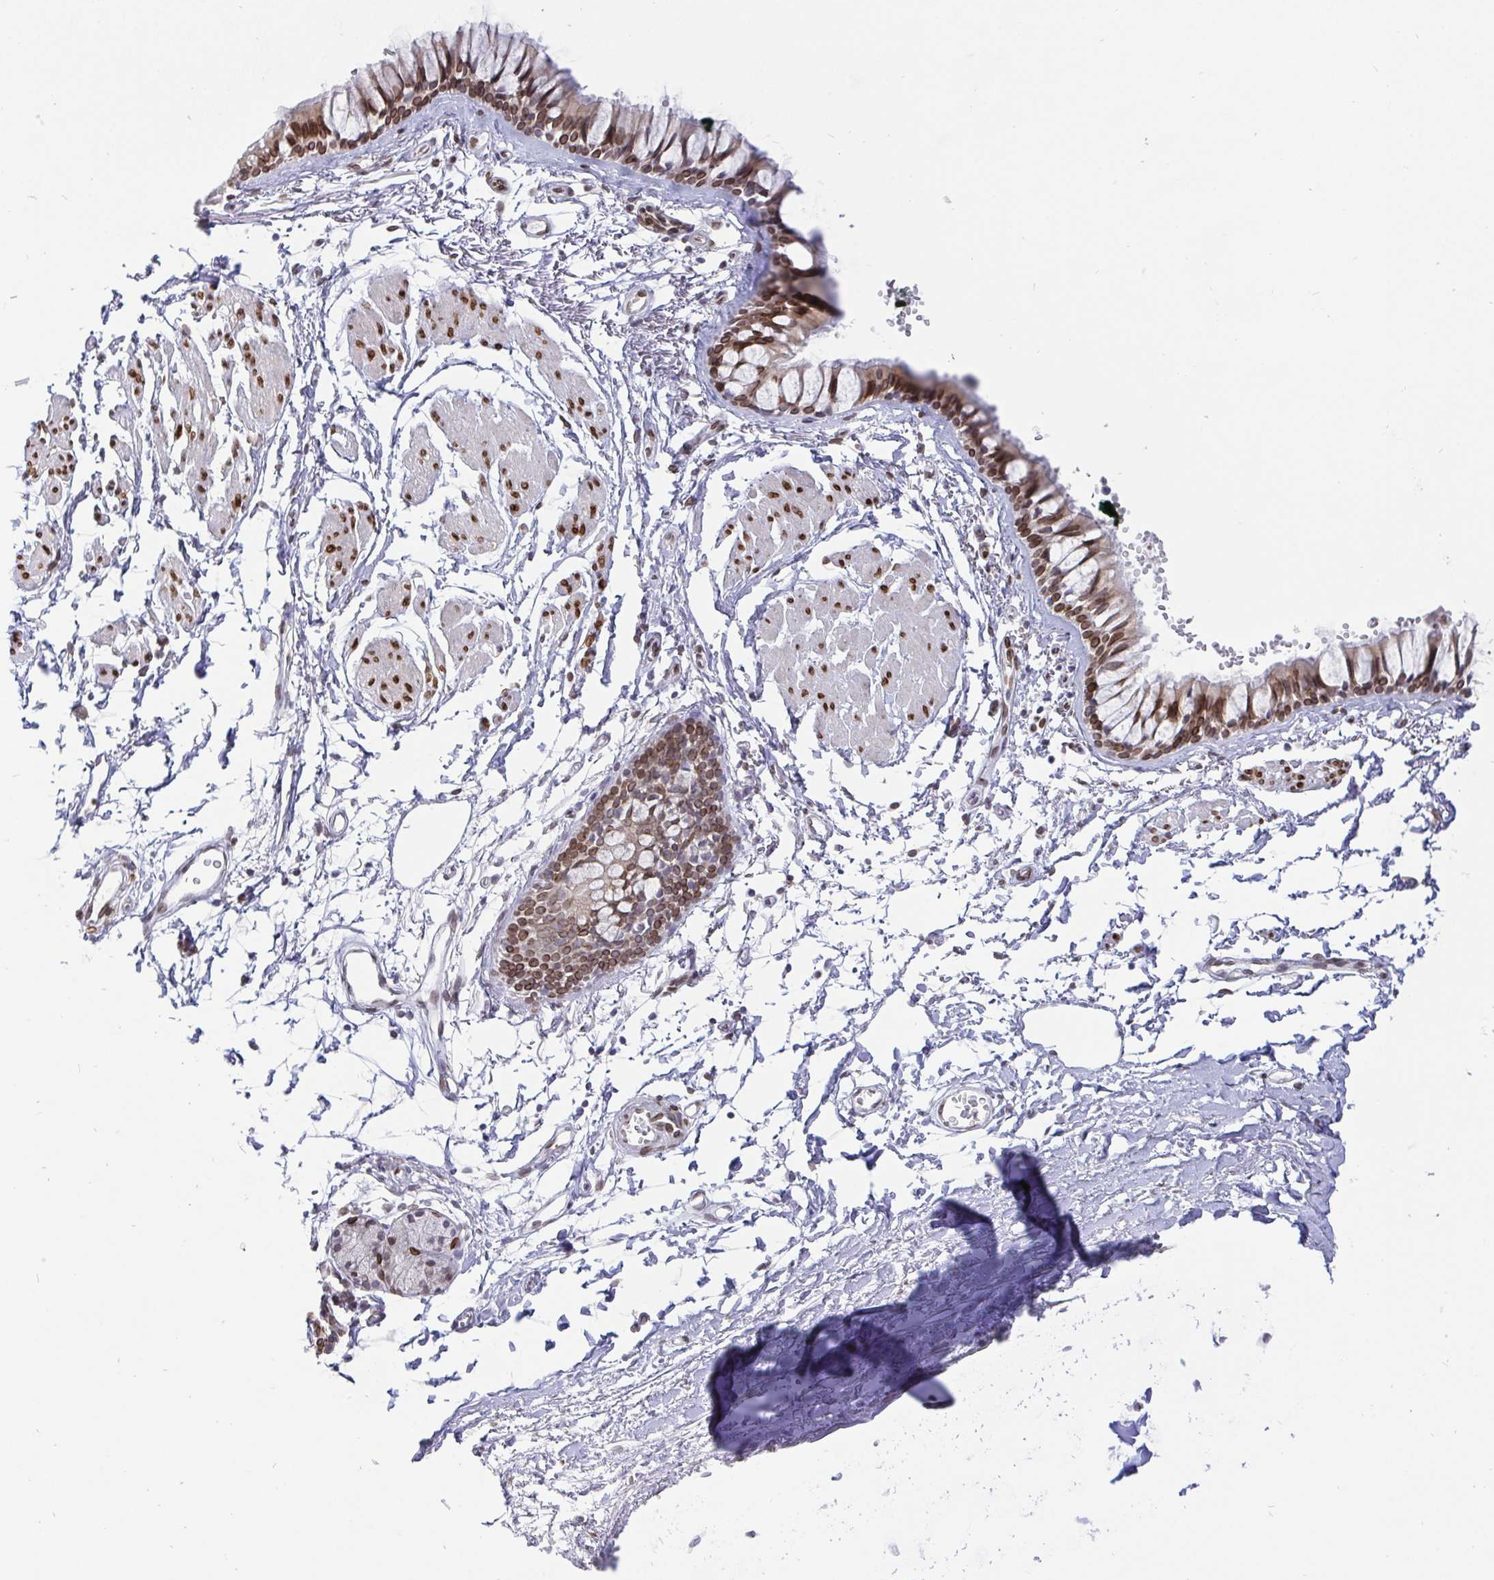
{"staining": {"intensity": "moderate", "quantity": "25%-75%", "location": "cytoplasmic/membranous,nuclear"}, "tissue": "bronchus", "cell_type": "Respiratory epithelial cells", "image_type": "normal", "snomed": [{"axis": "morphology", "description": "Normal tissue, NOS"}, {"axis": "topography", "description": "Cartilage tissue"}, {"axis": "topography", "description": "Bronchus"}, {"axis": "topography", "description": "Peripheral nerve tissue"}], "caption": "DAB (3,3'-diaminobenzidine) immunohistochemical staining of unremarkable bronchus reveals moderate cytoplasmic/membranous,nuclear protein staining in approximately 25%-75% of respiratory epithelial cells.", "gene": "EMD", "patient": {"sex": "female", "age": 59}}